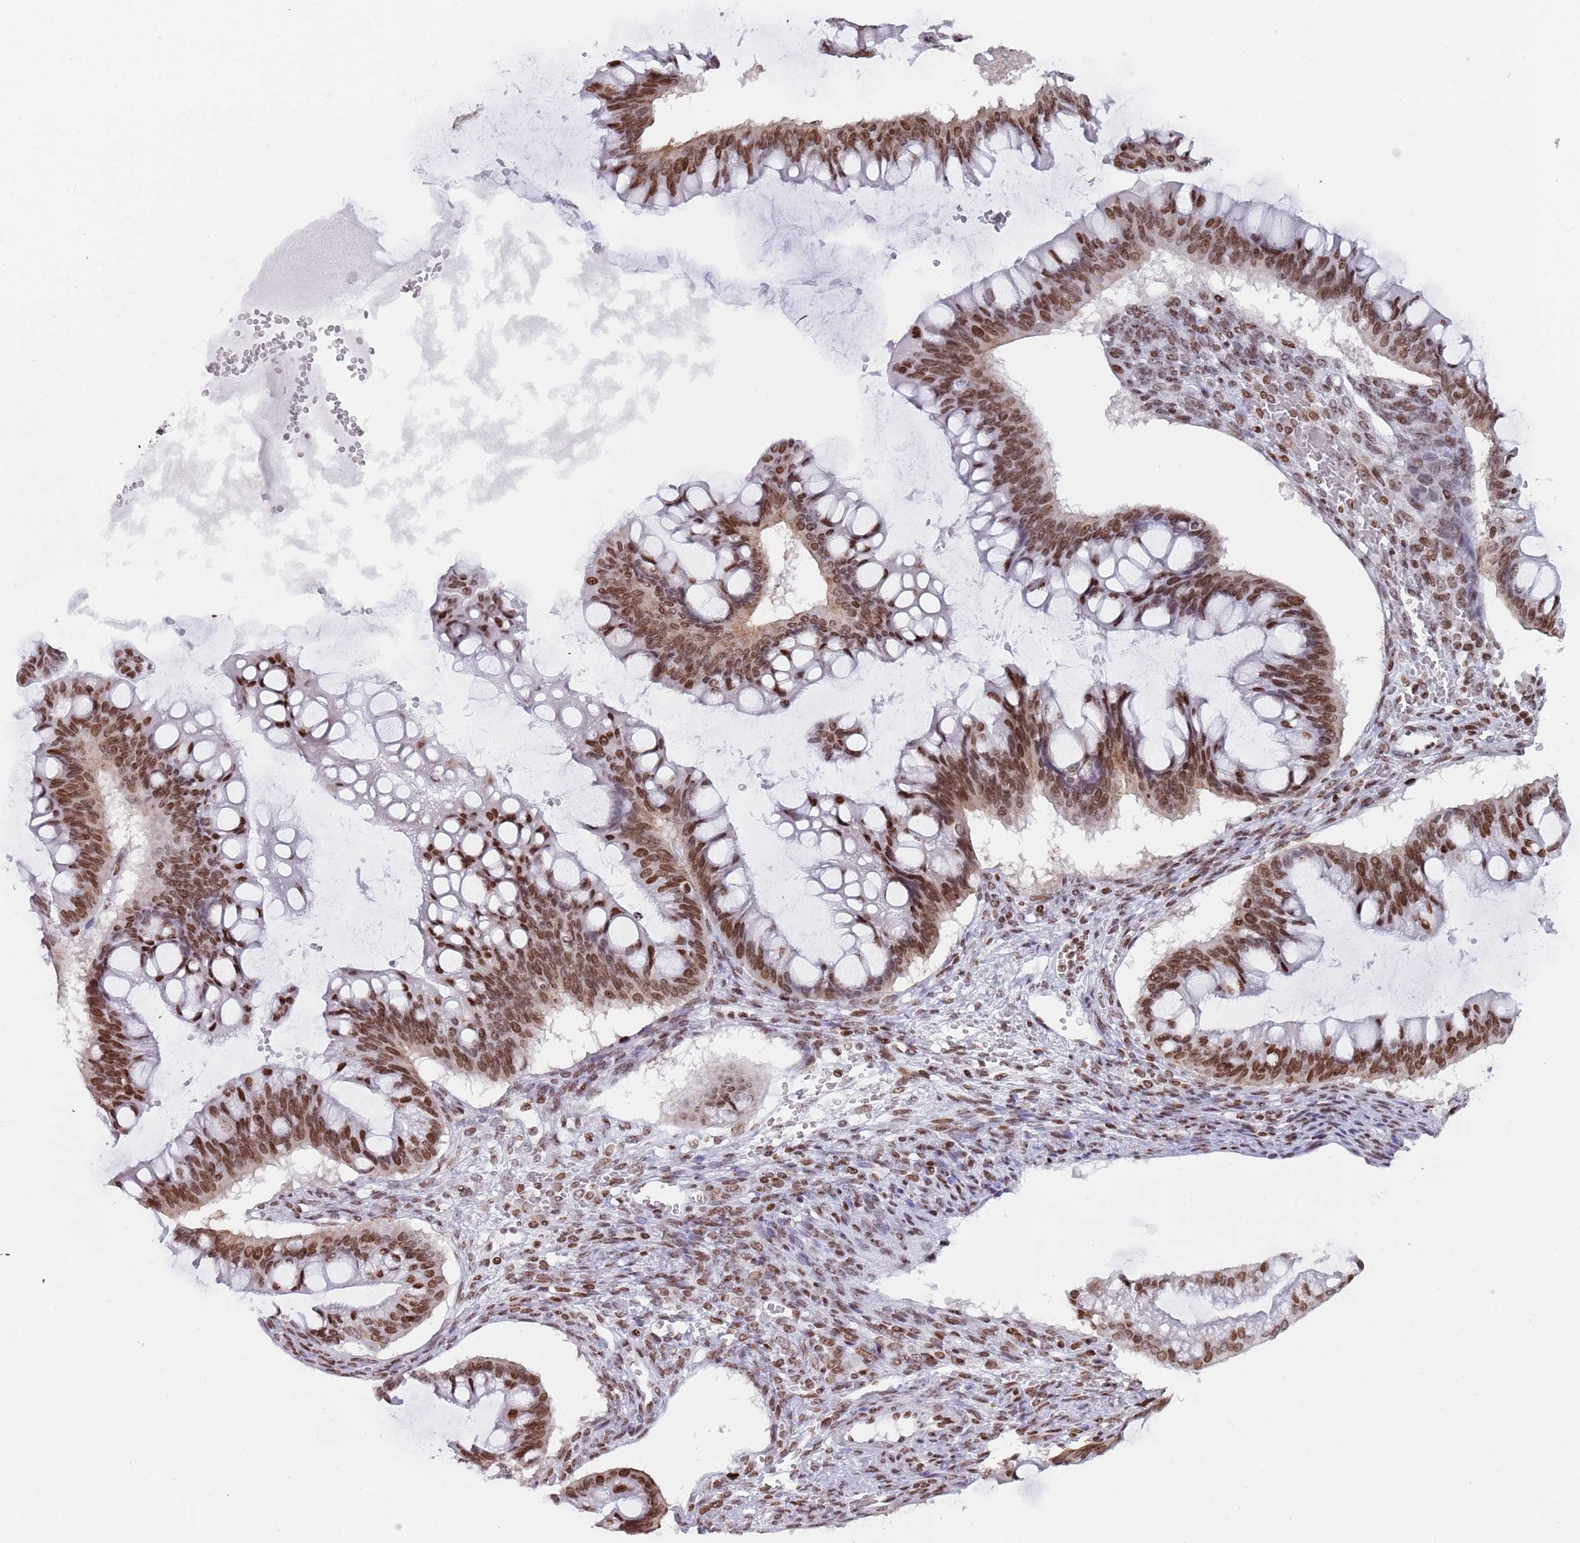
{"staining": {"intensity": "moderate", "quantity": ">75%", "location": "nuclear"}, "tissue": "ovarian cancer", "cell_type": "Tumor cells", "image_type": "cancer", "snomed": [{"axis": "morphology", "description": "Cystadenocarcinoma, mucinous, NOS"}, {"axis": "topography", "description": "Ovary"}], "caption": "Immunohistochemistry (IHC) of ovarian cancer shows medium levels of moderate nuclear staining in about >75% of tumor cells. Immunohistochemistry stains the protein of interest in brown and the nuclei are stained blue.", "gene": "HDAC8", "patient": {"sex": "female", "age": 73}}